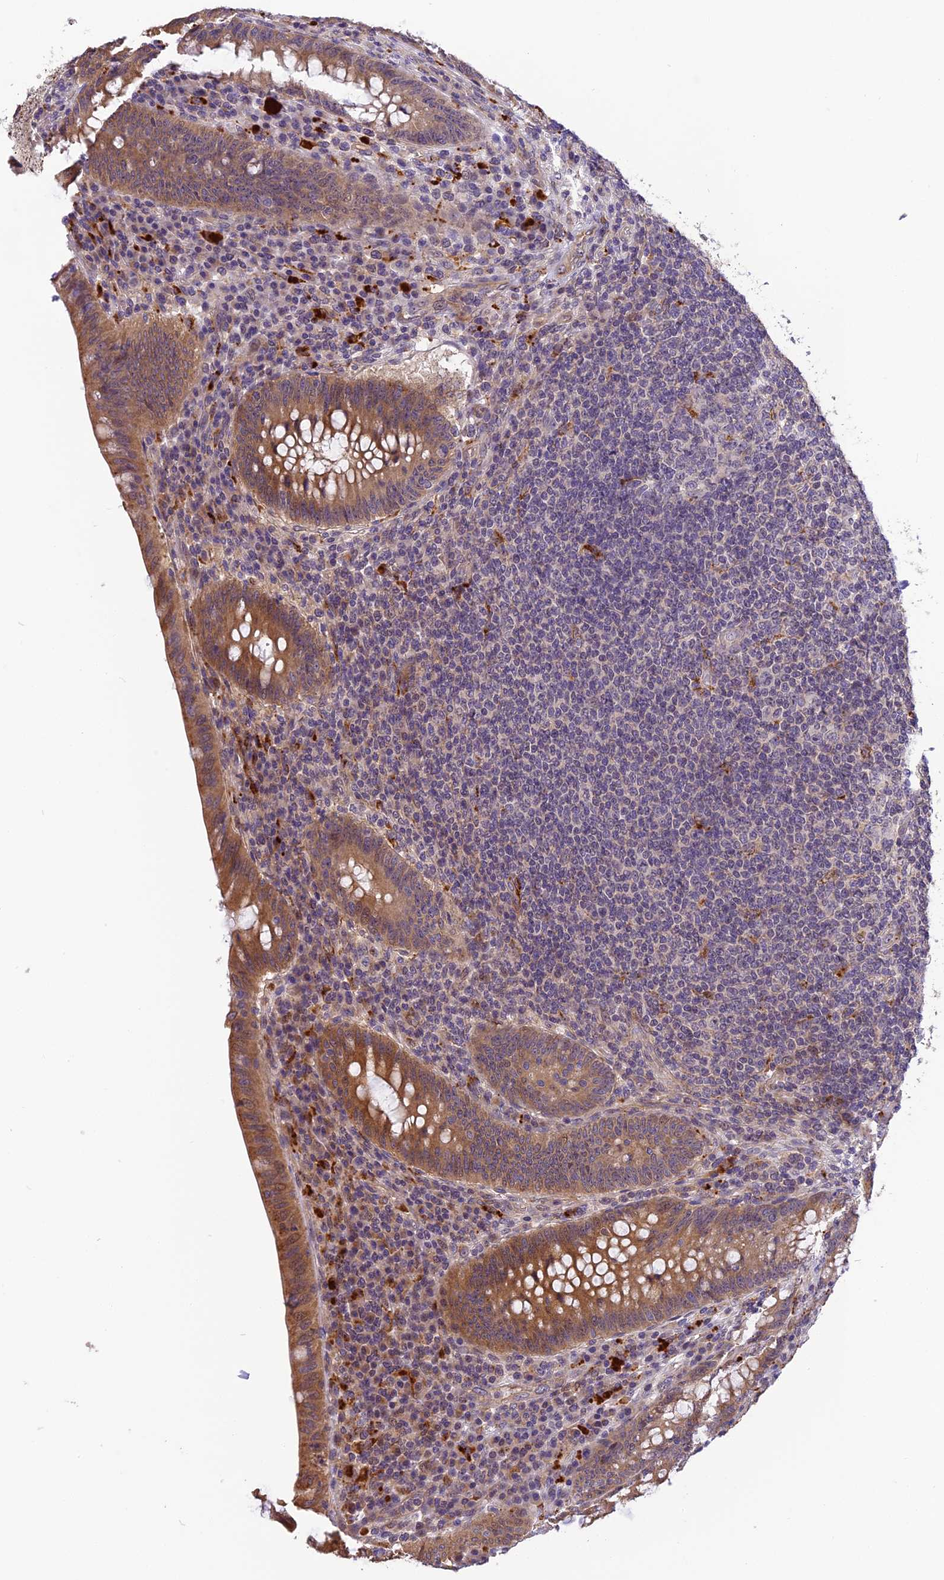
{"staining": {"intensity": "moderate", "quantity": ">75%", "location": "cytoplasmic/membranous"}, "tissue": "appendix", "cell_type": "Glandular cells", "image_type": "normal", "snomed": [{"axis": "morphology", "description": "Normal tissue, NOS"}, {"axis": "topography", "description": "Appendix"}], "caption": "Benign appendix displays moderate cytoplasmic/membranous positivity in about >75% of glandular cells (brown staining indicates protein expression, while blue staining denotes nuclei)..", "gene": "FNIP2", "patient": {"sex": "male", "age": 78}}